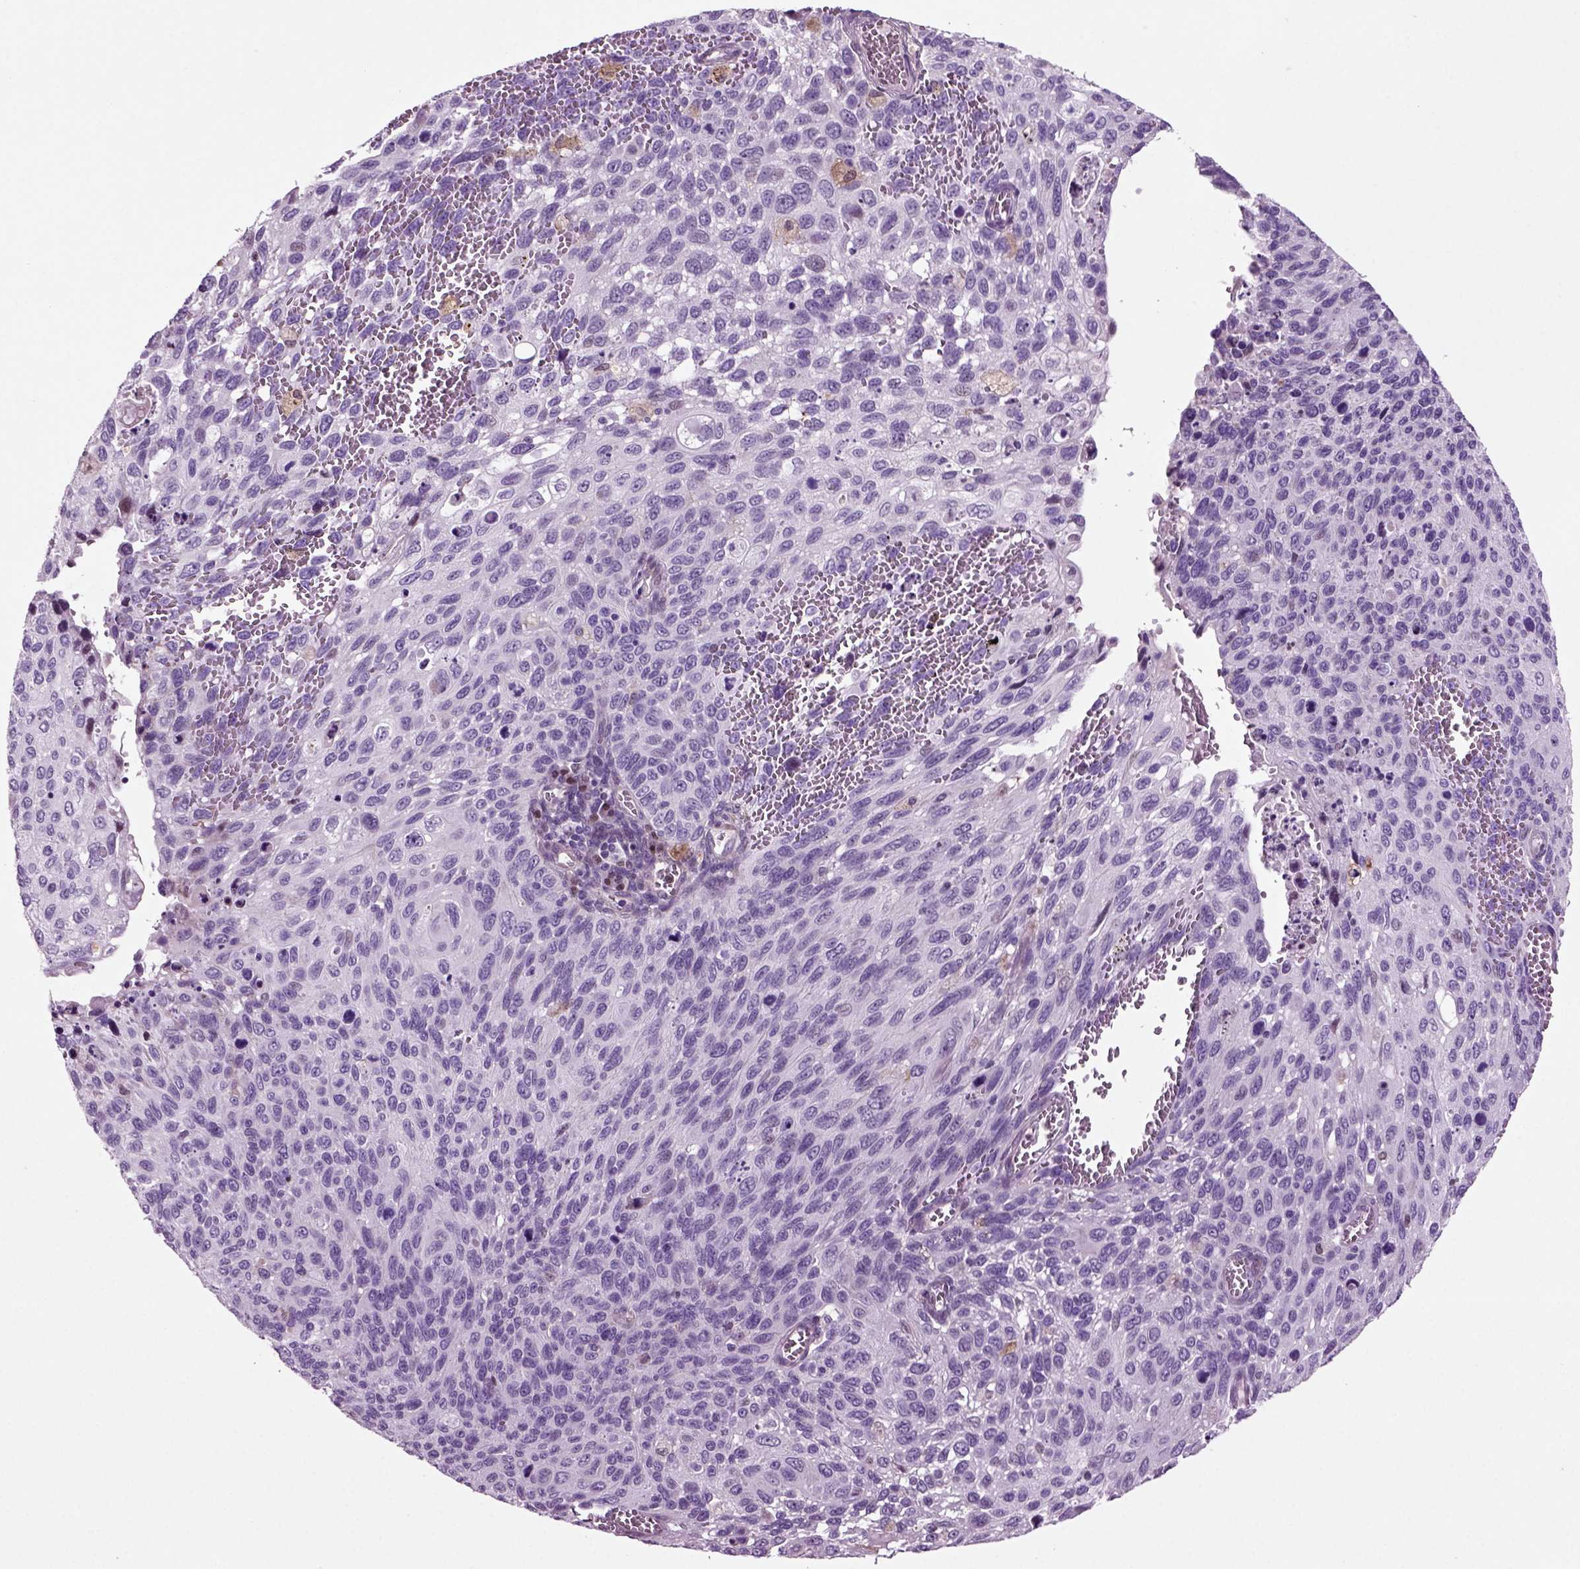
{"staining": {"intensity": "negative", "quantity": "none", "location": "none"}, "tissue": "cervical cancer", "cell_type": "Tumor cells", "image_type": "cancer", "snomed": [{"axis": "morphology", "description": "Squamous cell carcinoma, NOS"}, {"axis": "topography", "description": "Cervix"}], "caption": "Tumor cells show no significant protein positivity in squamous cell carcinoma (cervical).", "gene": "ARID3A", "patient": {"sex": "female", "age": 70}}